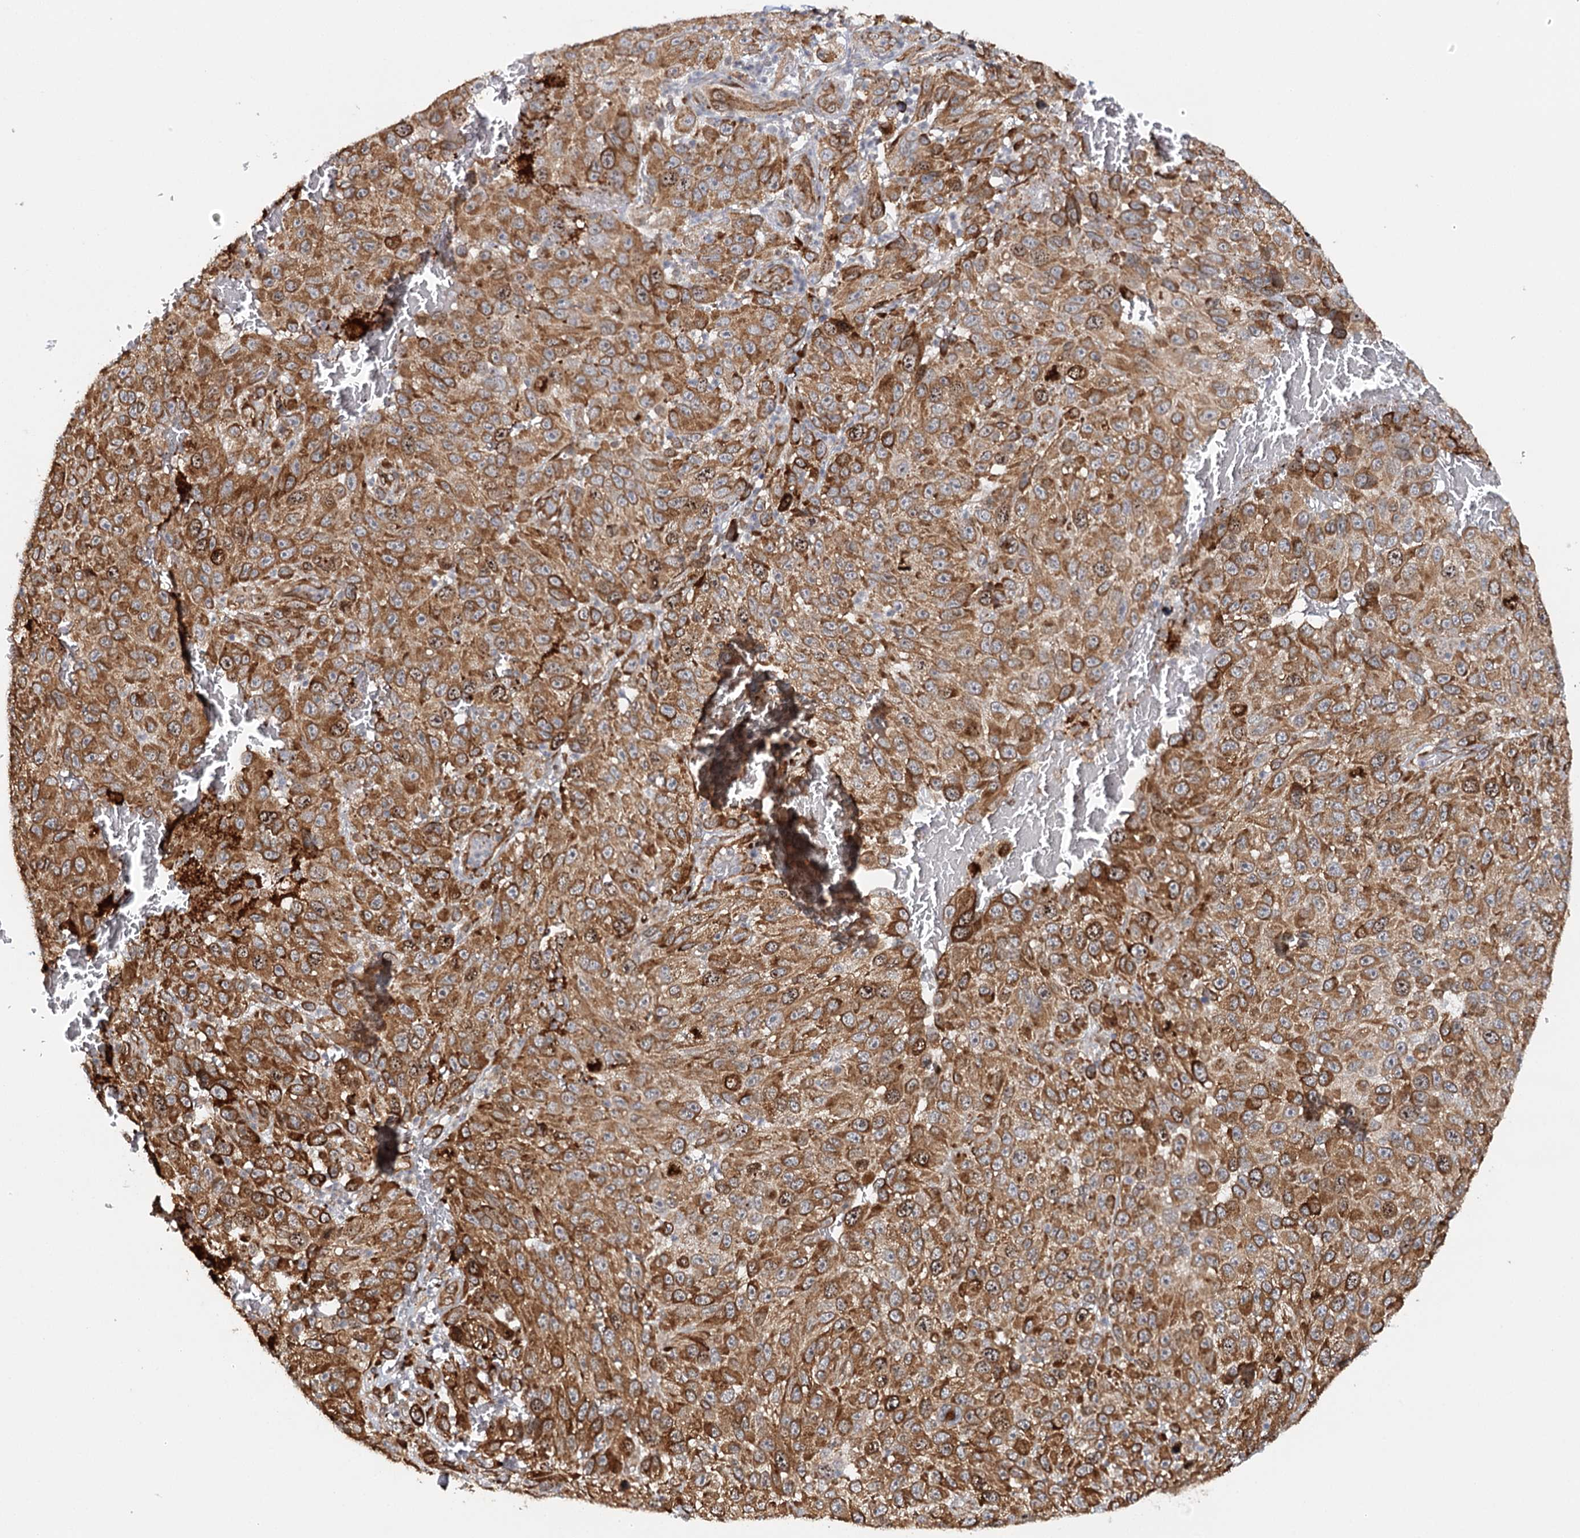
{"staining": {"intensity": "strong", "quantity": ">75%", "location": "cytoplasmic/membranous"}, "tissue": "melanoma", "cell_type": "Tumor cells", "image_type": "cancer", "snomed": [{"axis": "morphology", "description": "Malignant melanoma, NOS"}, {"axis": "topography", "description": "Skin"}], "caption": "This is a photomicrograph of IHC staining of malignant melanoma, which shows strong positivity in the cytoplasmic/membranous of tumor cells.", "gene": "MKNK1", "patient": {"sex": "female", "age": 96}}